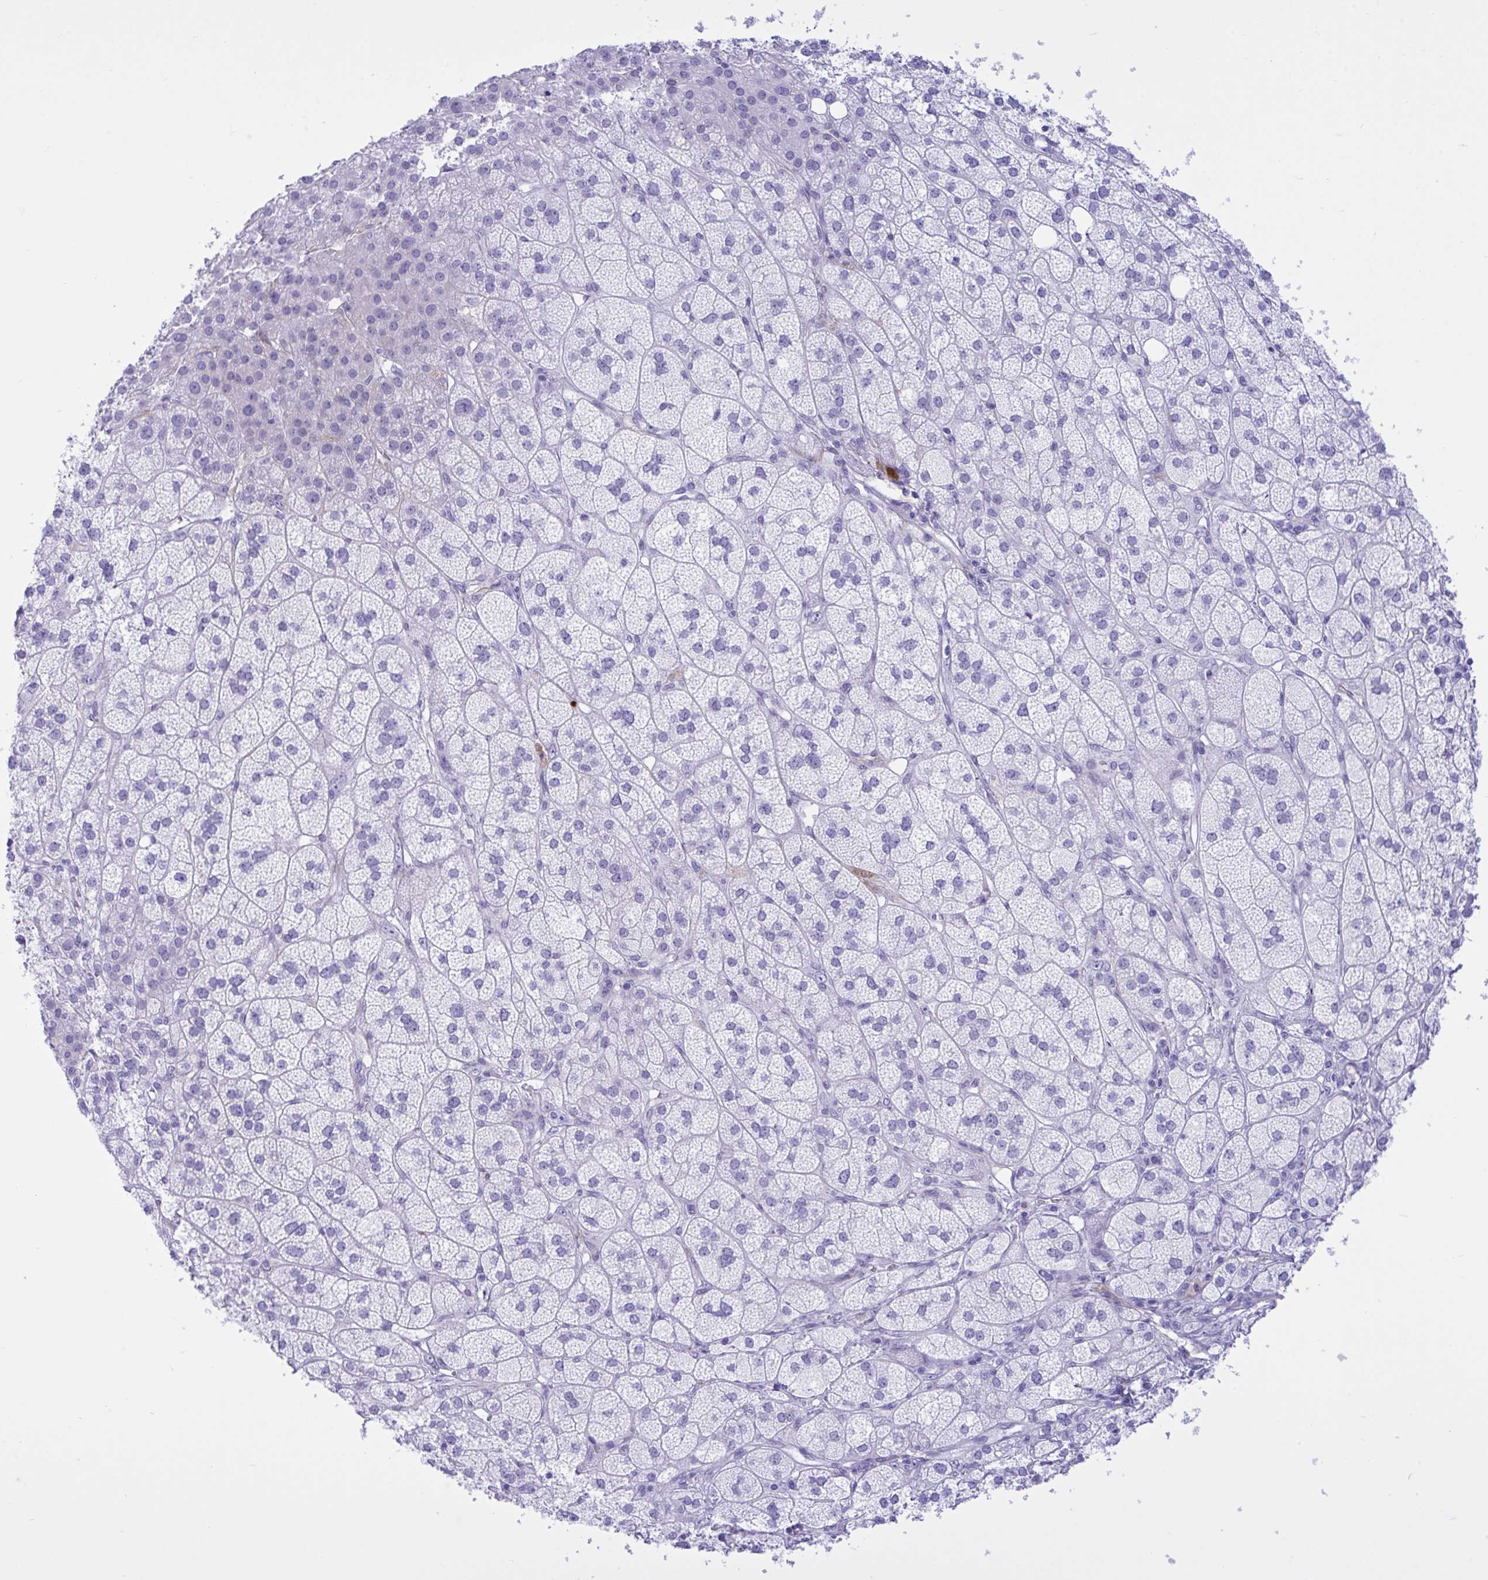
{"staining": {"intensity": "negative", "quantity": "none", "location": "none"}, "tissue": "adrenal gland", "cell_type": "Glandular cells", "image_type": "normal", "snomed": [{"axis": "morphology", "description": "Normal tissue, NOS"}, {"axis": "topography", "description": "Adrenal gland"}], "caption": "An IHC micrograph of normal adrenal gland is shown. There is no staining in glandular cells of adrenal gland.", "gene": "BEX5", "patient": {"sex": "female", "age": 60}}